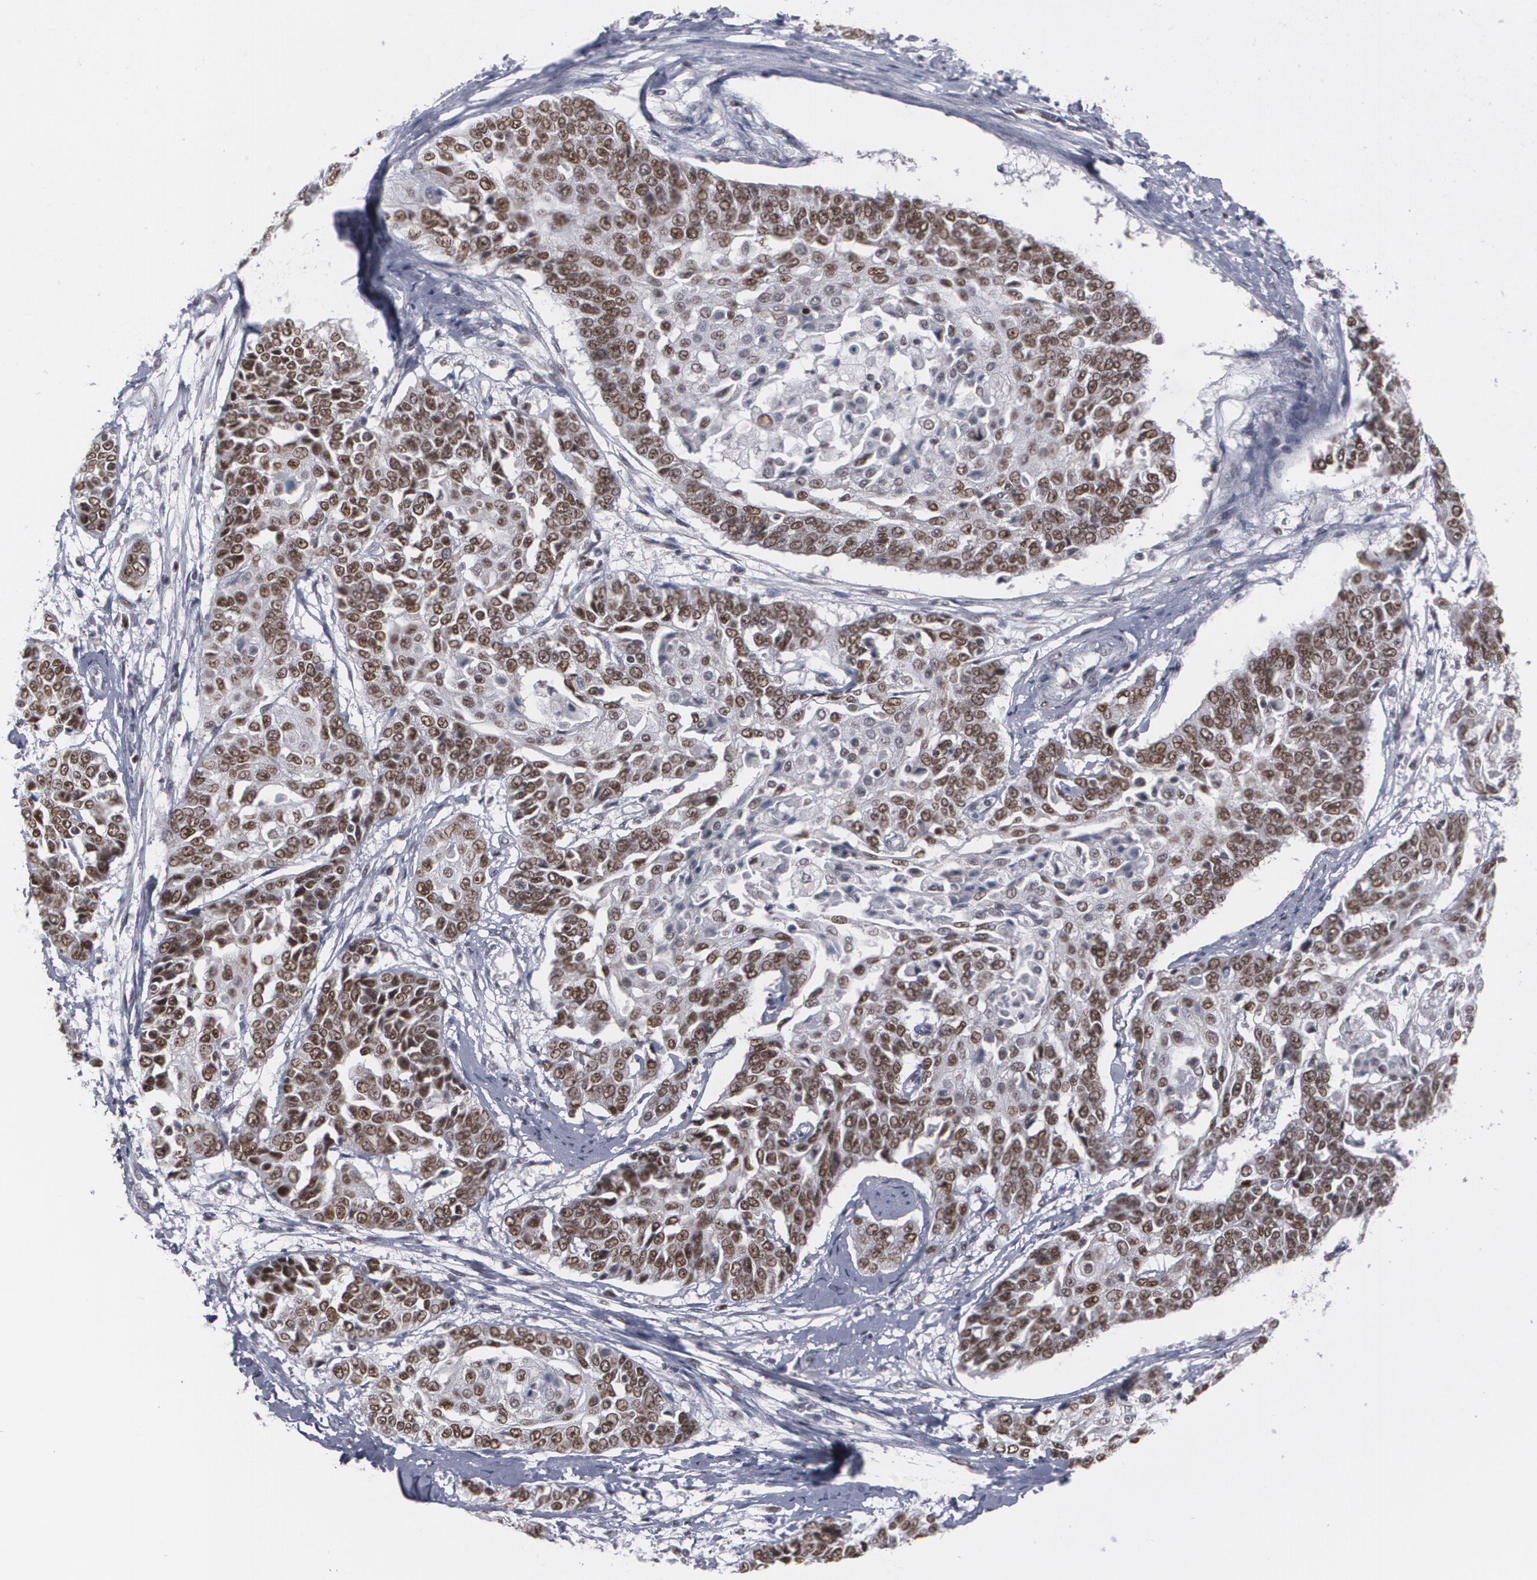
{"staining": {"intensity": "strong", "quantity": ">75%", "location": "nuclear"}, "tissue": "cervical cancer", "cell_type": "Tumor cells", "image_type": "cancer", "snomed": [{"axis": "morphology", "description": "Squamous cell carcinoma, NOS"}, {"axis": "topography", "description": "Cervix"}], "caption": "Brown immunohistochemical staining in cervical squamous cell carcinoma reveals strong nuclear staining in about >75% of tumor cells.", "gene": "MCL1", "patient": {"sex": "female", "age": 64}}